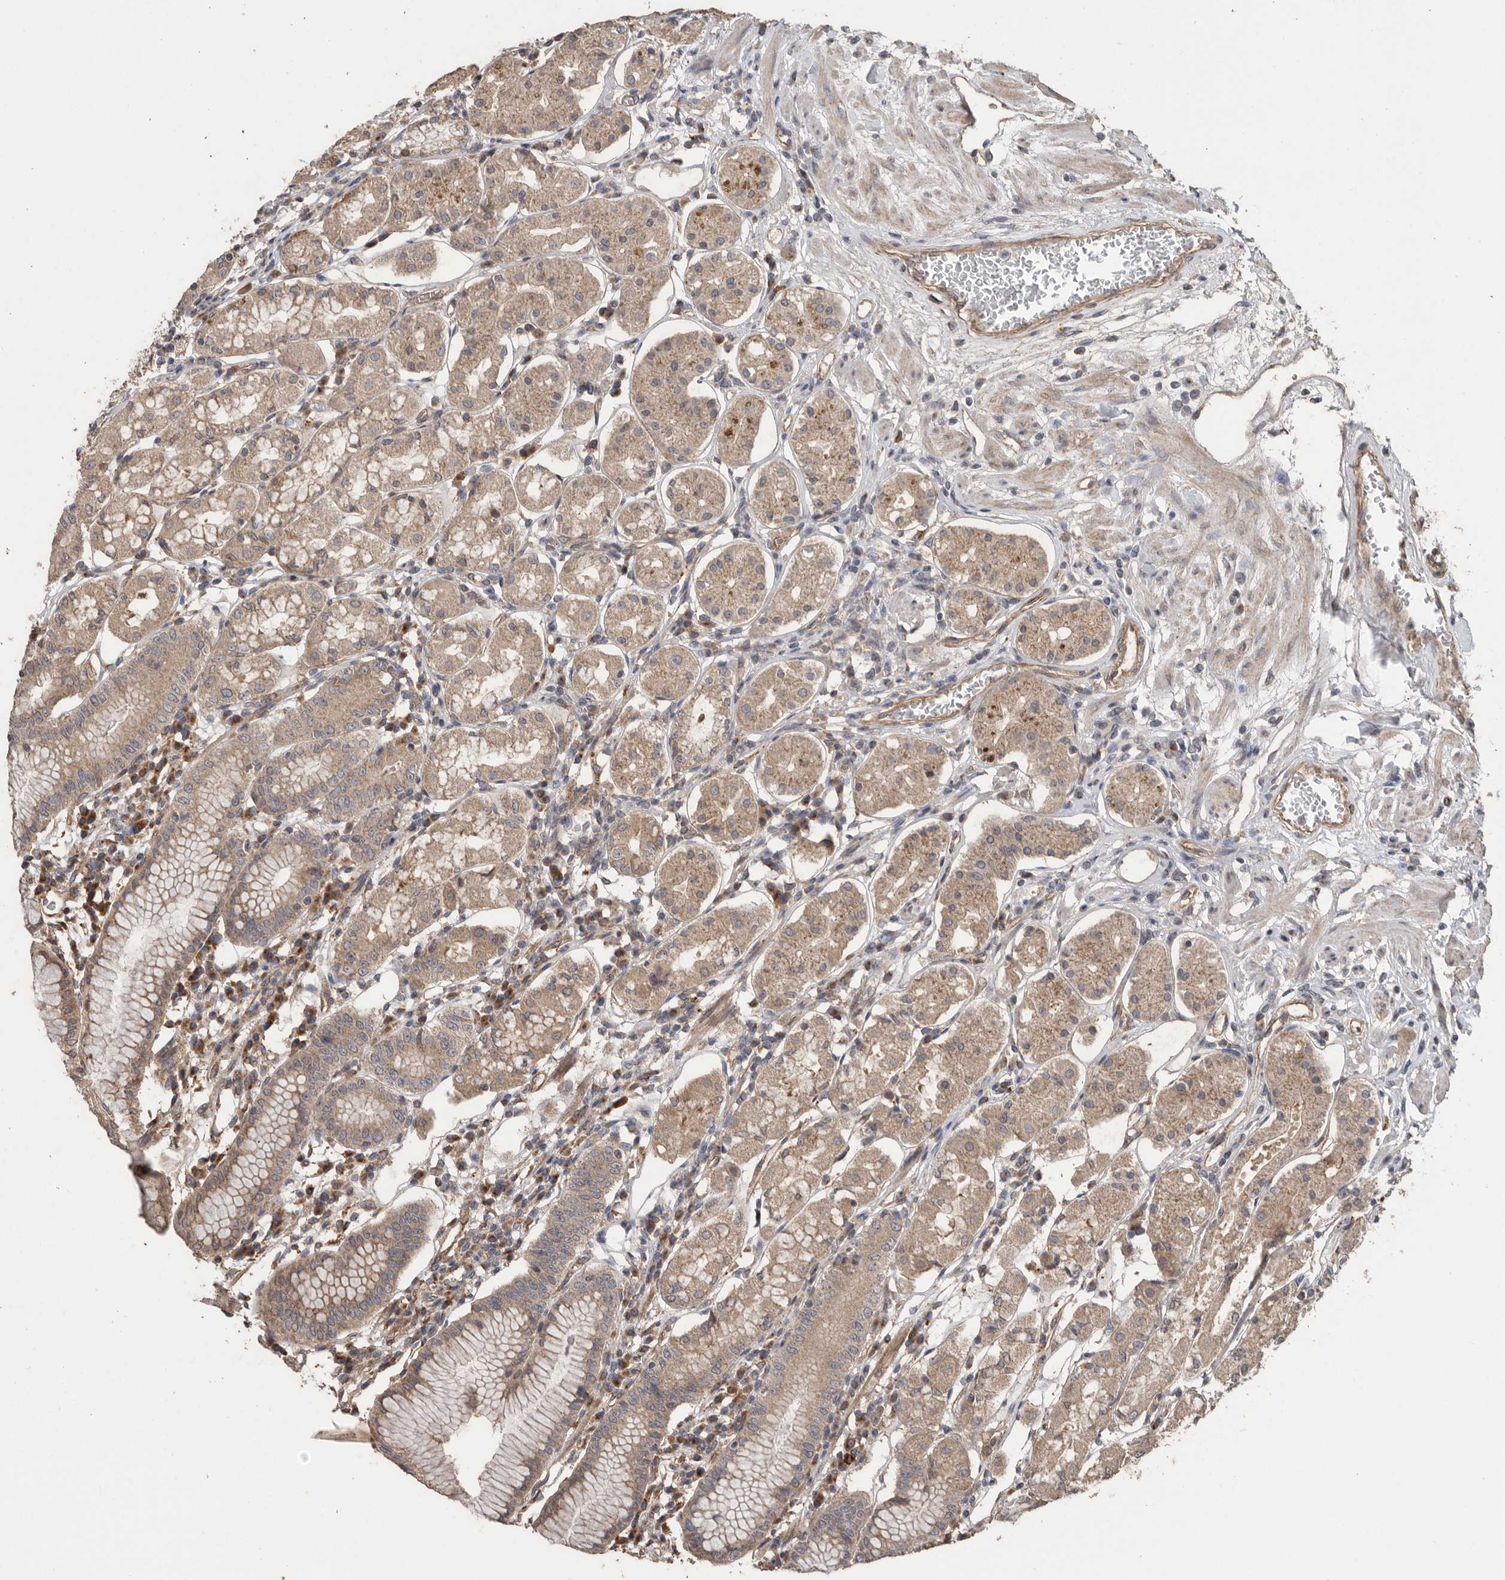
{"staining": {"intensity": "moderate", "quantity": ">75%", "location": "cytoplasmic/membranous"}, "tissue": "stomach", "cell_type": "Glandular cells", "image_type": "normal", "snomed": [{"axis": "morphology", "description": "Normal tissue, NOS"}, {"axis": "topography", "description": "Stomach"}, {"axis": "topography", "description": "Stomach, lower"}], "caption": "High-power microscopy captured an immunohistochemistry (IHC) image of benign stomach, revealing moderate cytoplasmic/membranous expression in approximately >75% of glandular cells. The staining was performed using DAB to visualize the protein expression in brown, while the nuclei were stained in blue with hematoxylin (Magnification: 20x).", "gene": "PODXL2", "patient": {"sex": "female", "age": 56}}